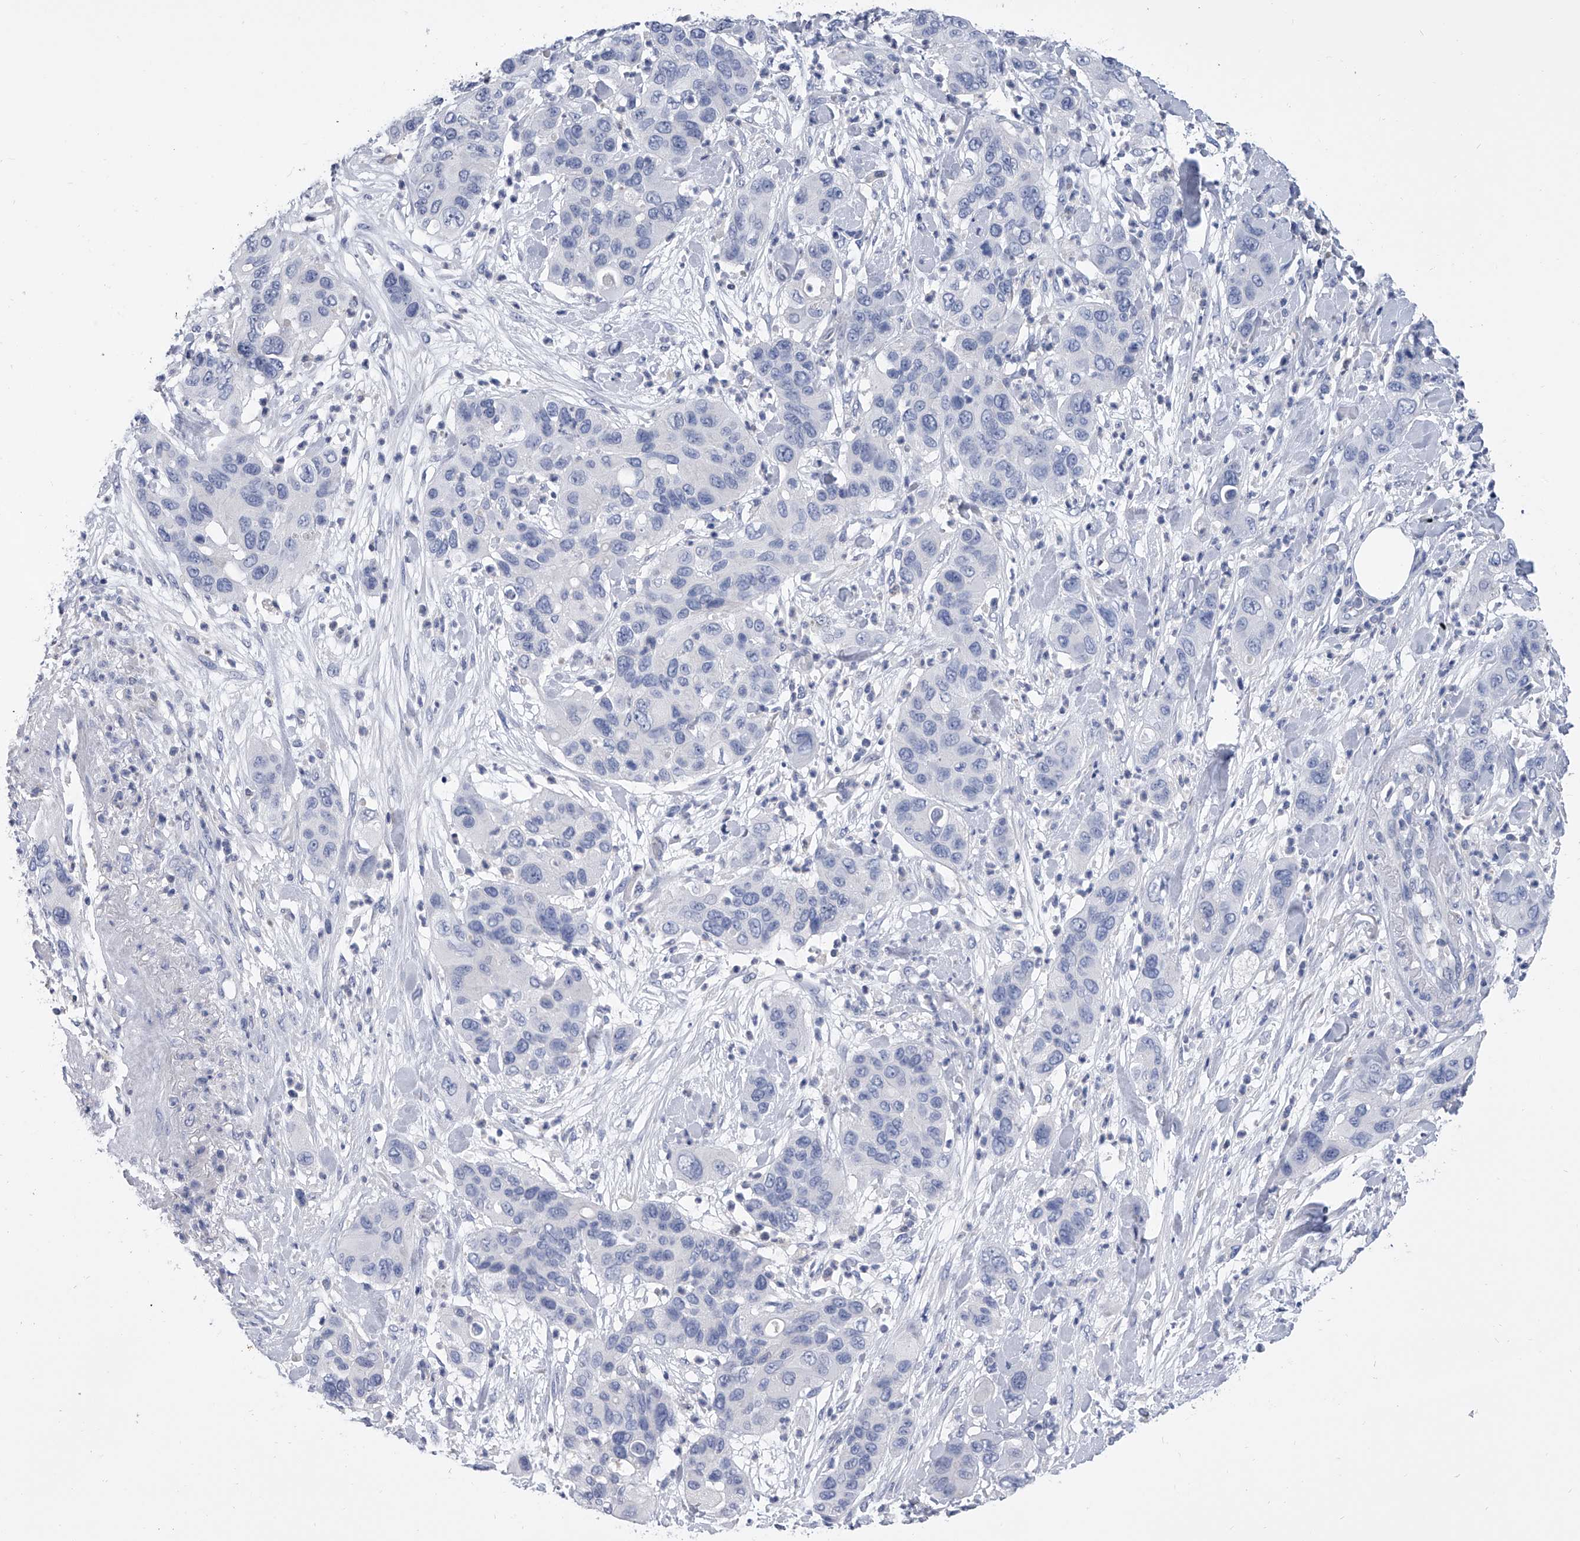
{"staining": {"intensity": "negative", "quantity": "none", "location": "none"}, "tissue": "pancreatic cancer", "cell_type": "Tumor cells", "image_type": "cancer", "snomed": [{"axis": "morphology", "description": "Adenocarcinoma, NOS"}, {"axis": "topography", "description": "Pancreas"}], "caption": "Tumor cells show no significant protein positivity in adenocarcinoma (pancreatic).", "gene": "SERPINB9", "patient": {"sex": "female", "age": 71}}